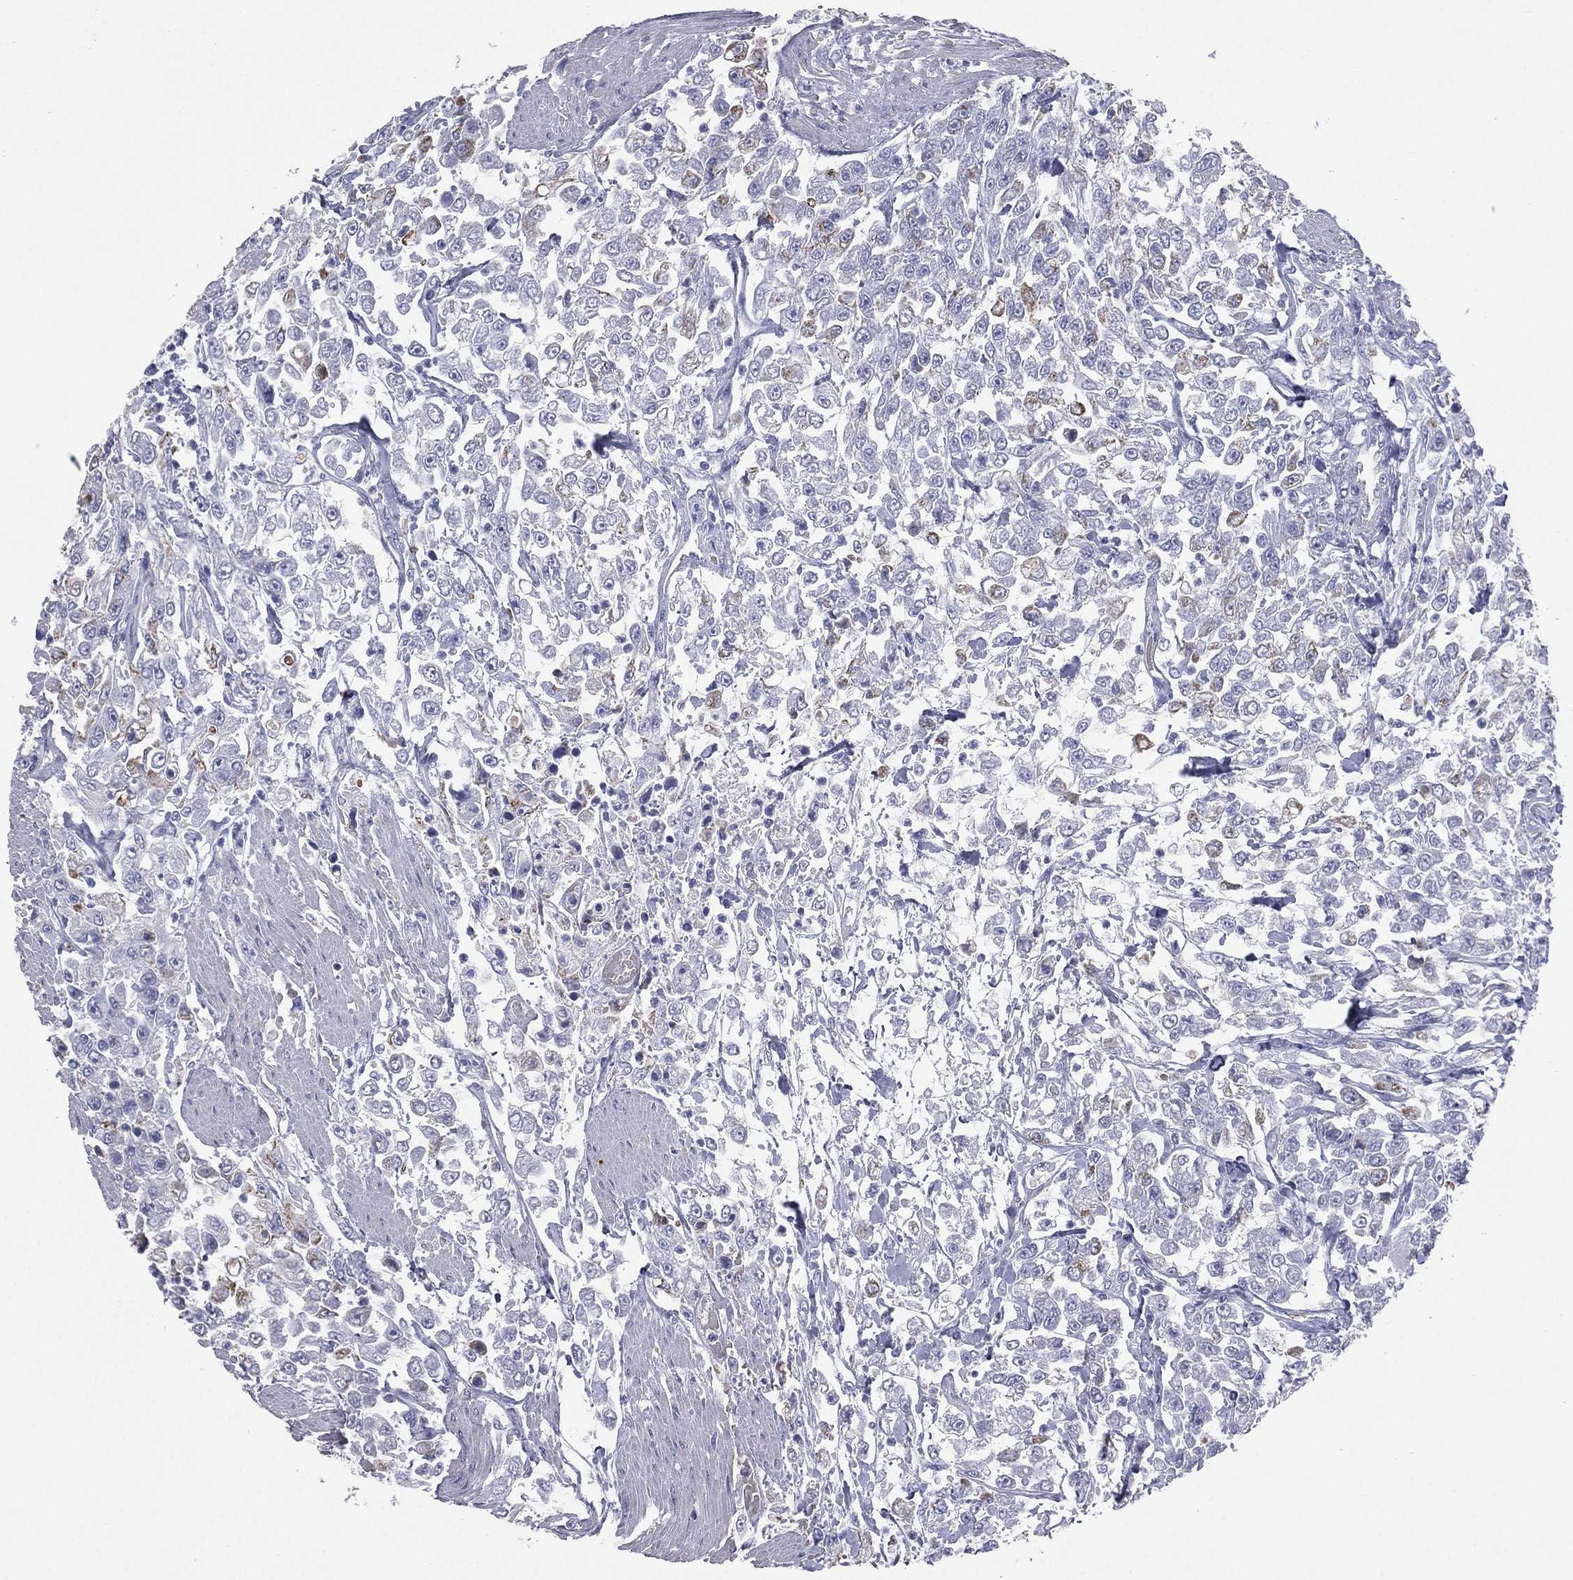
{"staining": {"intensity": "negative", "quantity": "none", "location": "none"}, "tissue": "urothelial cancer", "cell_type": "Tumor cells", "image_type": "cancer", "snomed": [{"axis": "morphology", "description": "Urothelial carcinoma, High grade"}, {"axis": "topography", "description": "Urinary bladder"}], "caption": "DAB (3,3'-diaminobenzidine) immunohistochemical staining of human urothelial carcinoma (high-grade) shows no significant staining in tumor cells. (Stains: DAB (3,3'-diaminobenzidine) immunohistochemistry (IHC) with hematoxylin counter stain, Microscopy: brightfield microscopy at high magnification).", "gene": "ESX1", "patient": {"sex": "male", "age": 46}}